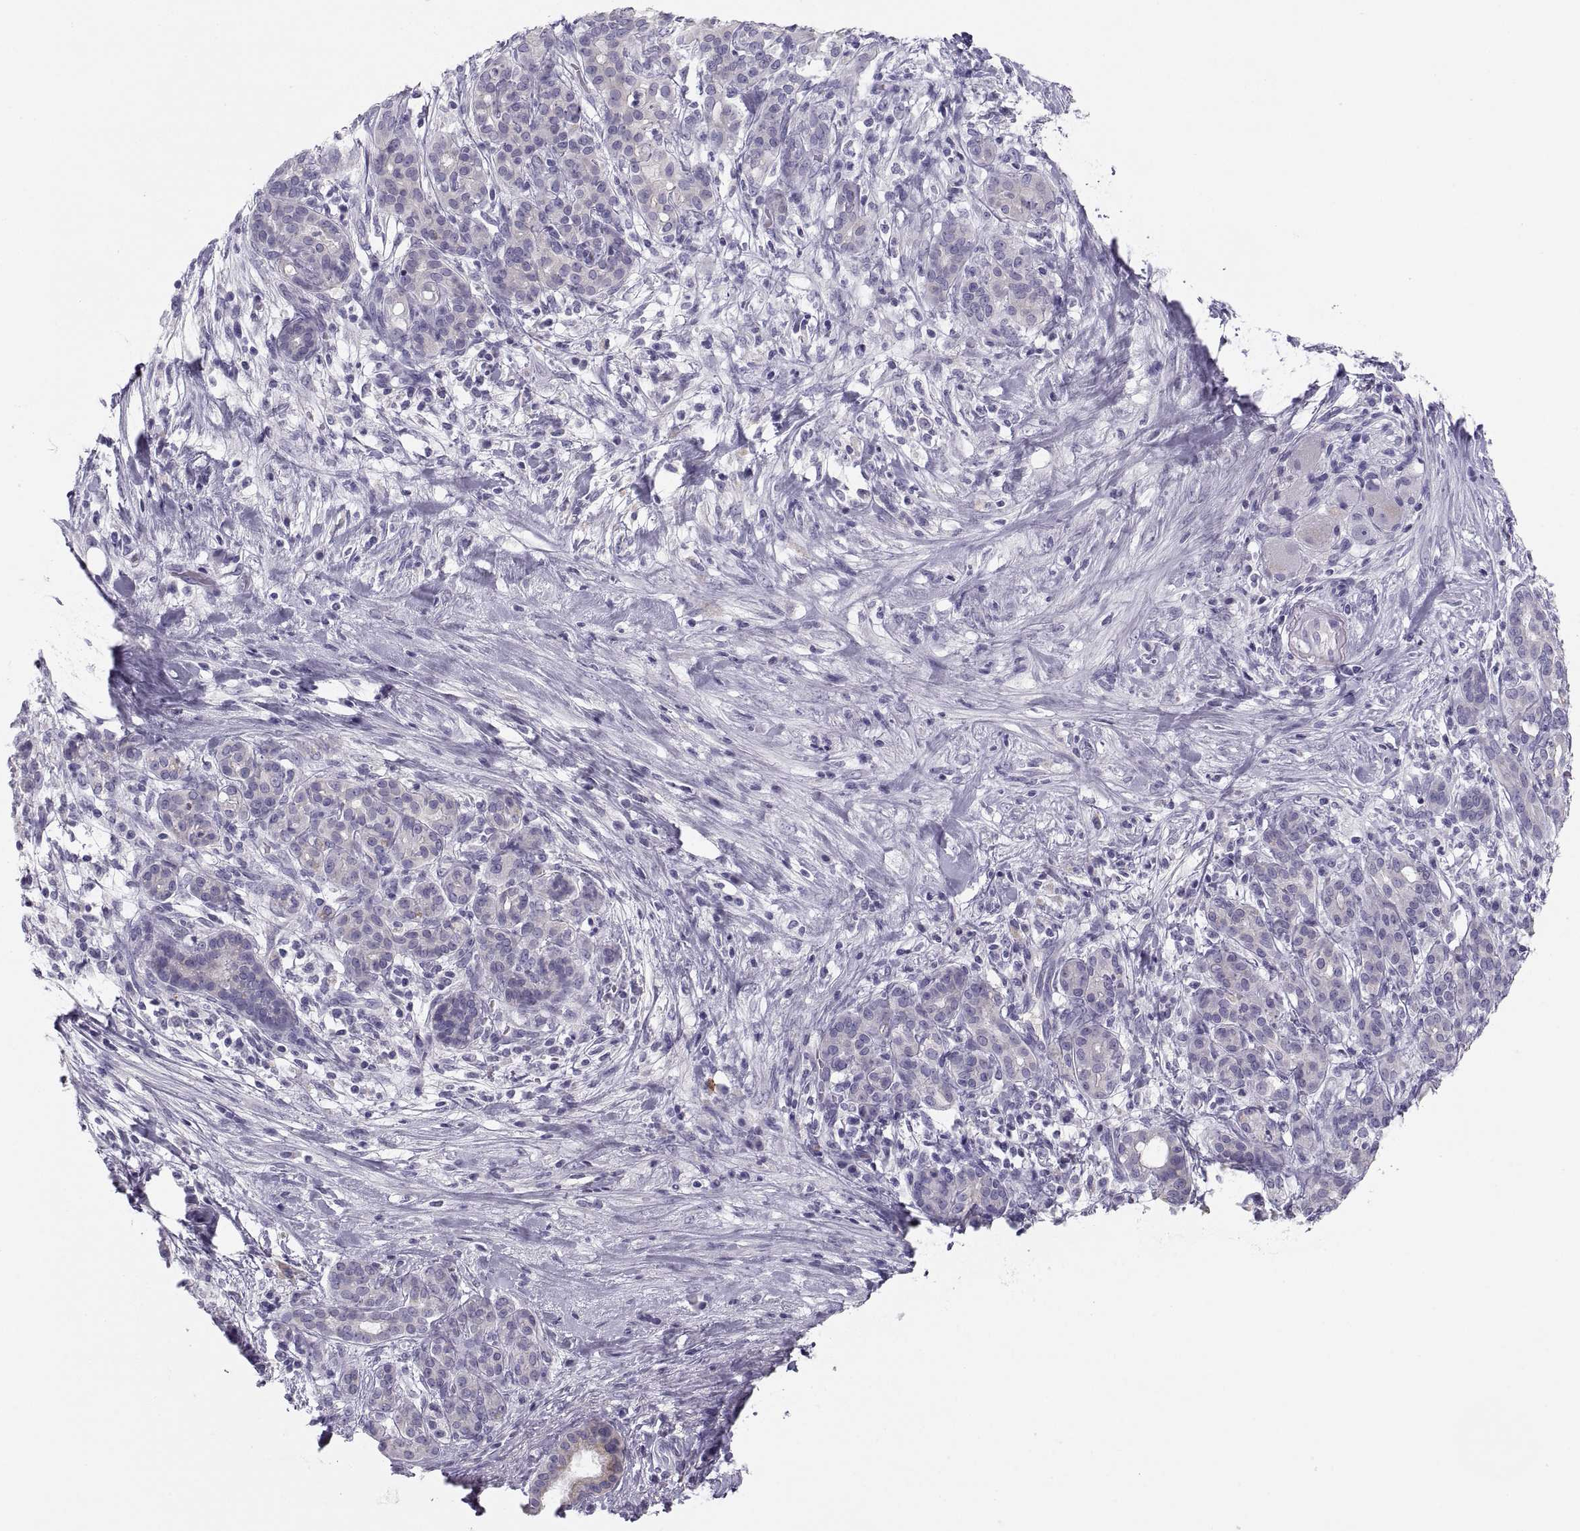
{"staining": {"intensity": "negative", "quantity": "none", "location": "none"}, "tissue": "pancreatic cancer", "cell_type": "Tumor cells", "image_type": "cancer", "snomed": [{"axis": "morphology", "description": "Adenocarcinoma, NOS"}, {"axis": "topography", "description": "Pancreas"}], "caption": "The micrograph exhibits no staining of tumor cells in pancreatic cancer (adenocarcinoma).", "gene": "MAGEB2", "patient": {"sex": "male", "age": 44}}